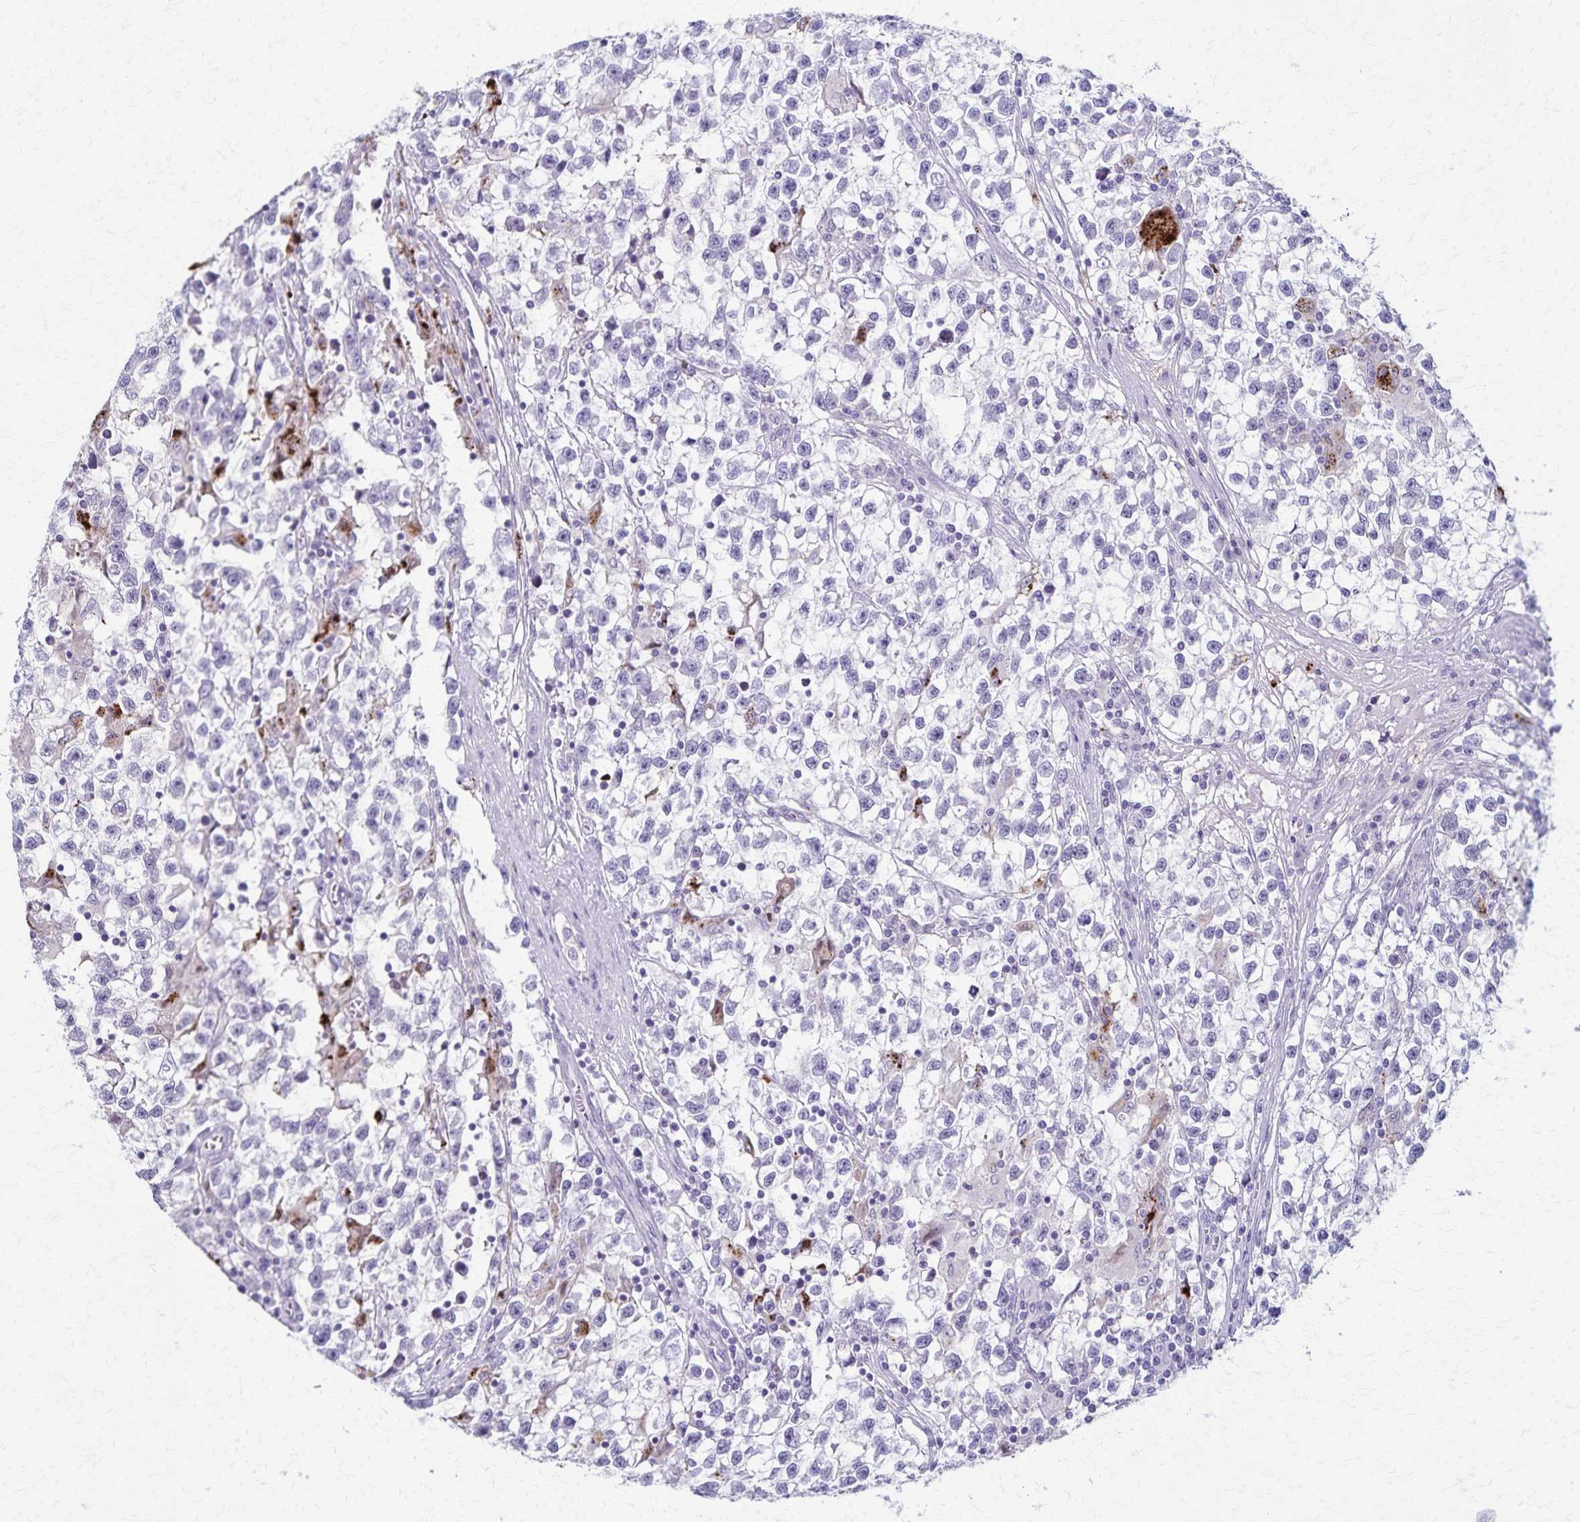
{"staining": {"intensity": "negative", "quantity": "none", "location": "none"}, "tissue": "testis cancer", "cell_type": "Tumor cells", "image_type": "cancer", "snomed": [{"axis": "morphology", "description": "Seminoma, NOS"}, {"axis": "topography", "description": "Testis"}], "caption": "This is an IHC histopathology image of testis cancer (seminoma). There is no expression in tumor cells.", "gene": "TMEM60", "patient": {"sex": "male", "age": 31}}